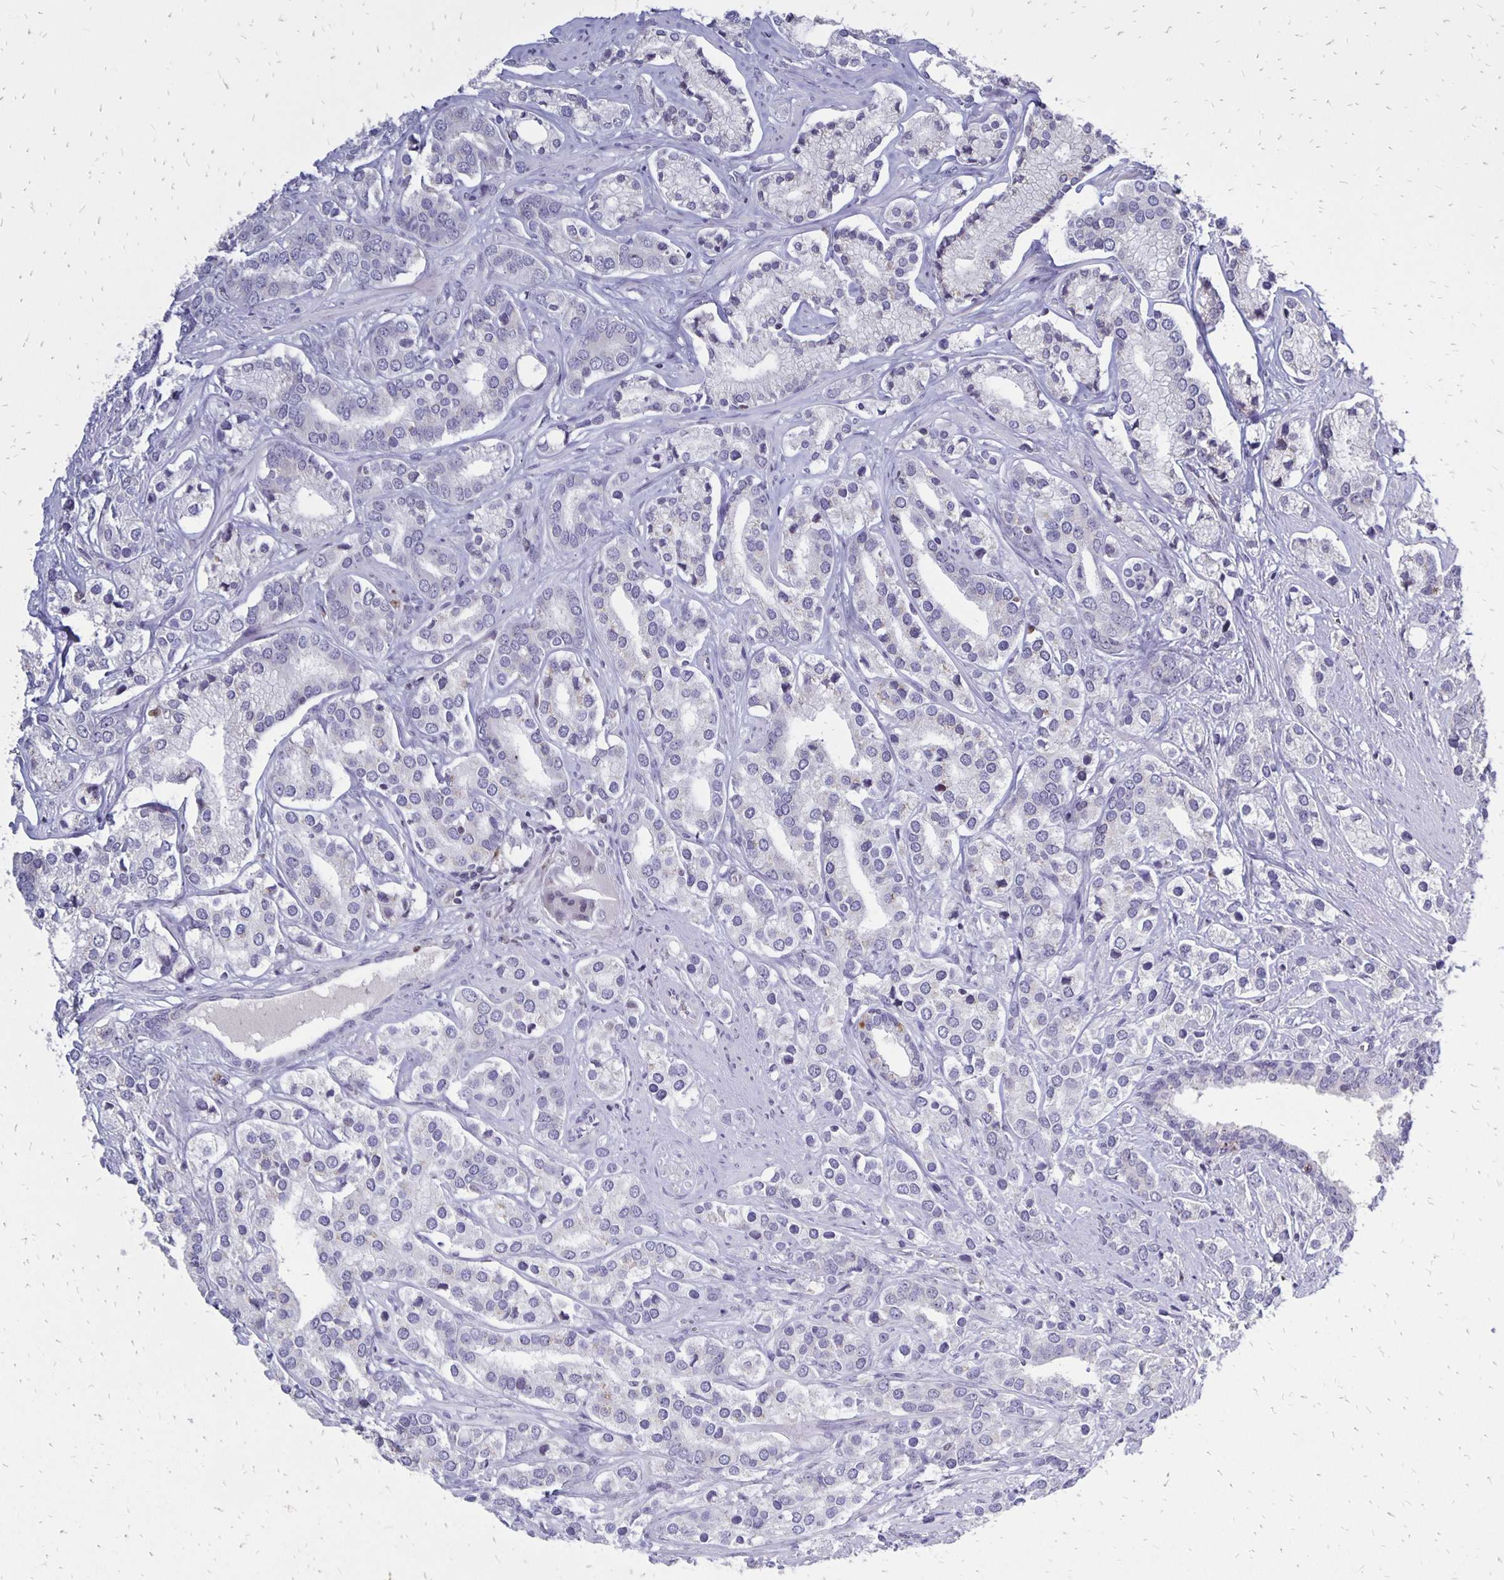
{"staining": {"intensity": "negative", "quantity": "none", "location": "none"}, "tissue": "prostate cancer", "cell_type": "Tumor cells", "image_type": "cancer", "snomed": [{"axis": "morphology", "description": "Adenocarcinoma, High grade"}, {"axis": "topography", "description": "Prostate"}], "caption": "The photomicrograph shows no significant positivity in tumor cells of prostate cancer (high-grade adenocarcinoma).", "gene": "DCK", "patient": {"sex": "male", "age": 58}}